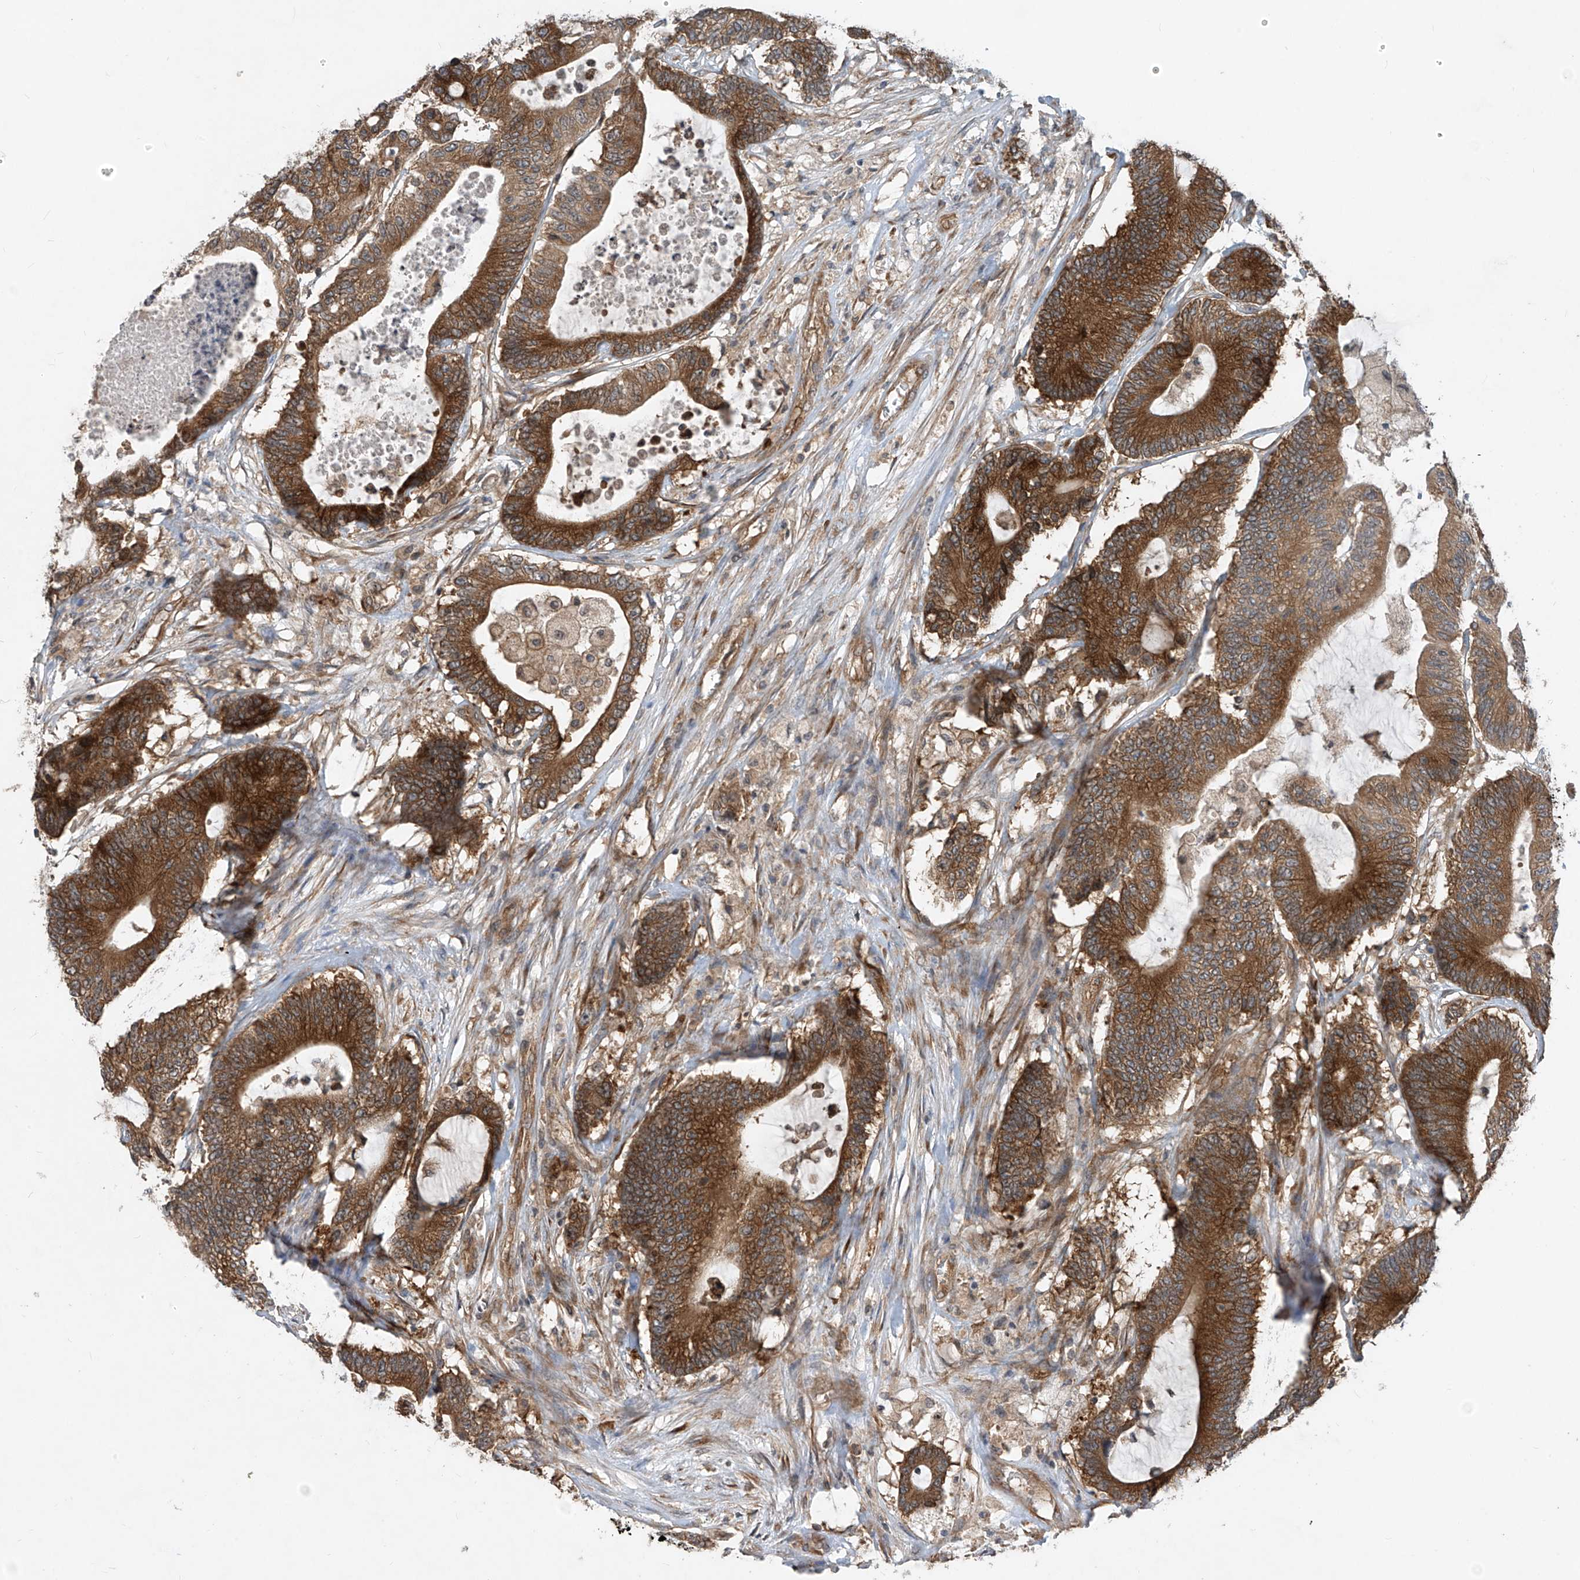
{"staining": {"intensity": "moderate", "quantity": ">75%", "location": "cytoplasmic/membranous"}, "tissue": "colorectal cancer", "cell_type": "Tumor cells", "image_type": "cancer", "snomed": [{"axis": "morphology", "description": "Adenocarcinoma, NOS"}, {"axis": "topography", "description": "Colon"}], "caption": "Colorectal cancer stained with a protein marker shows moderate staining in tumor cells.", "gene": "RPL34", "patient": {"sex": "female", "age": 84}}